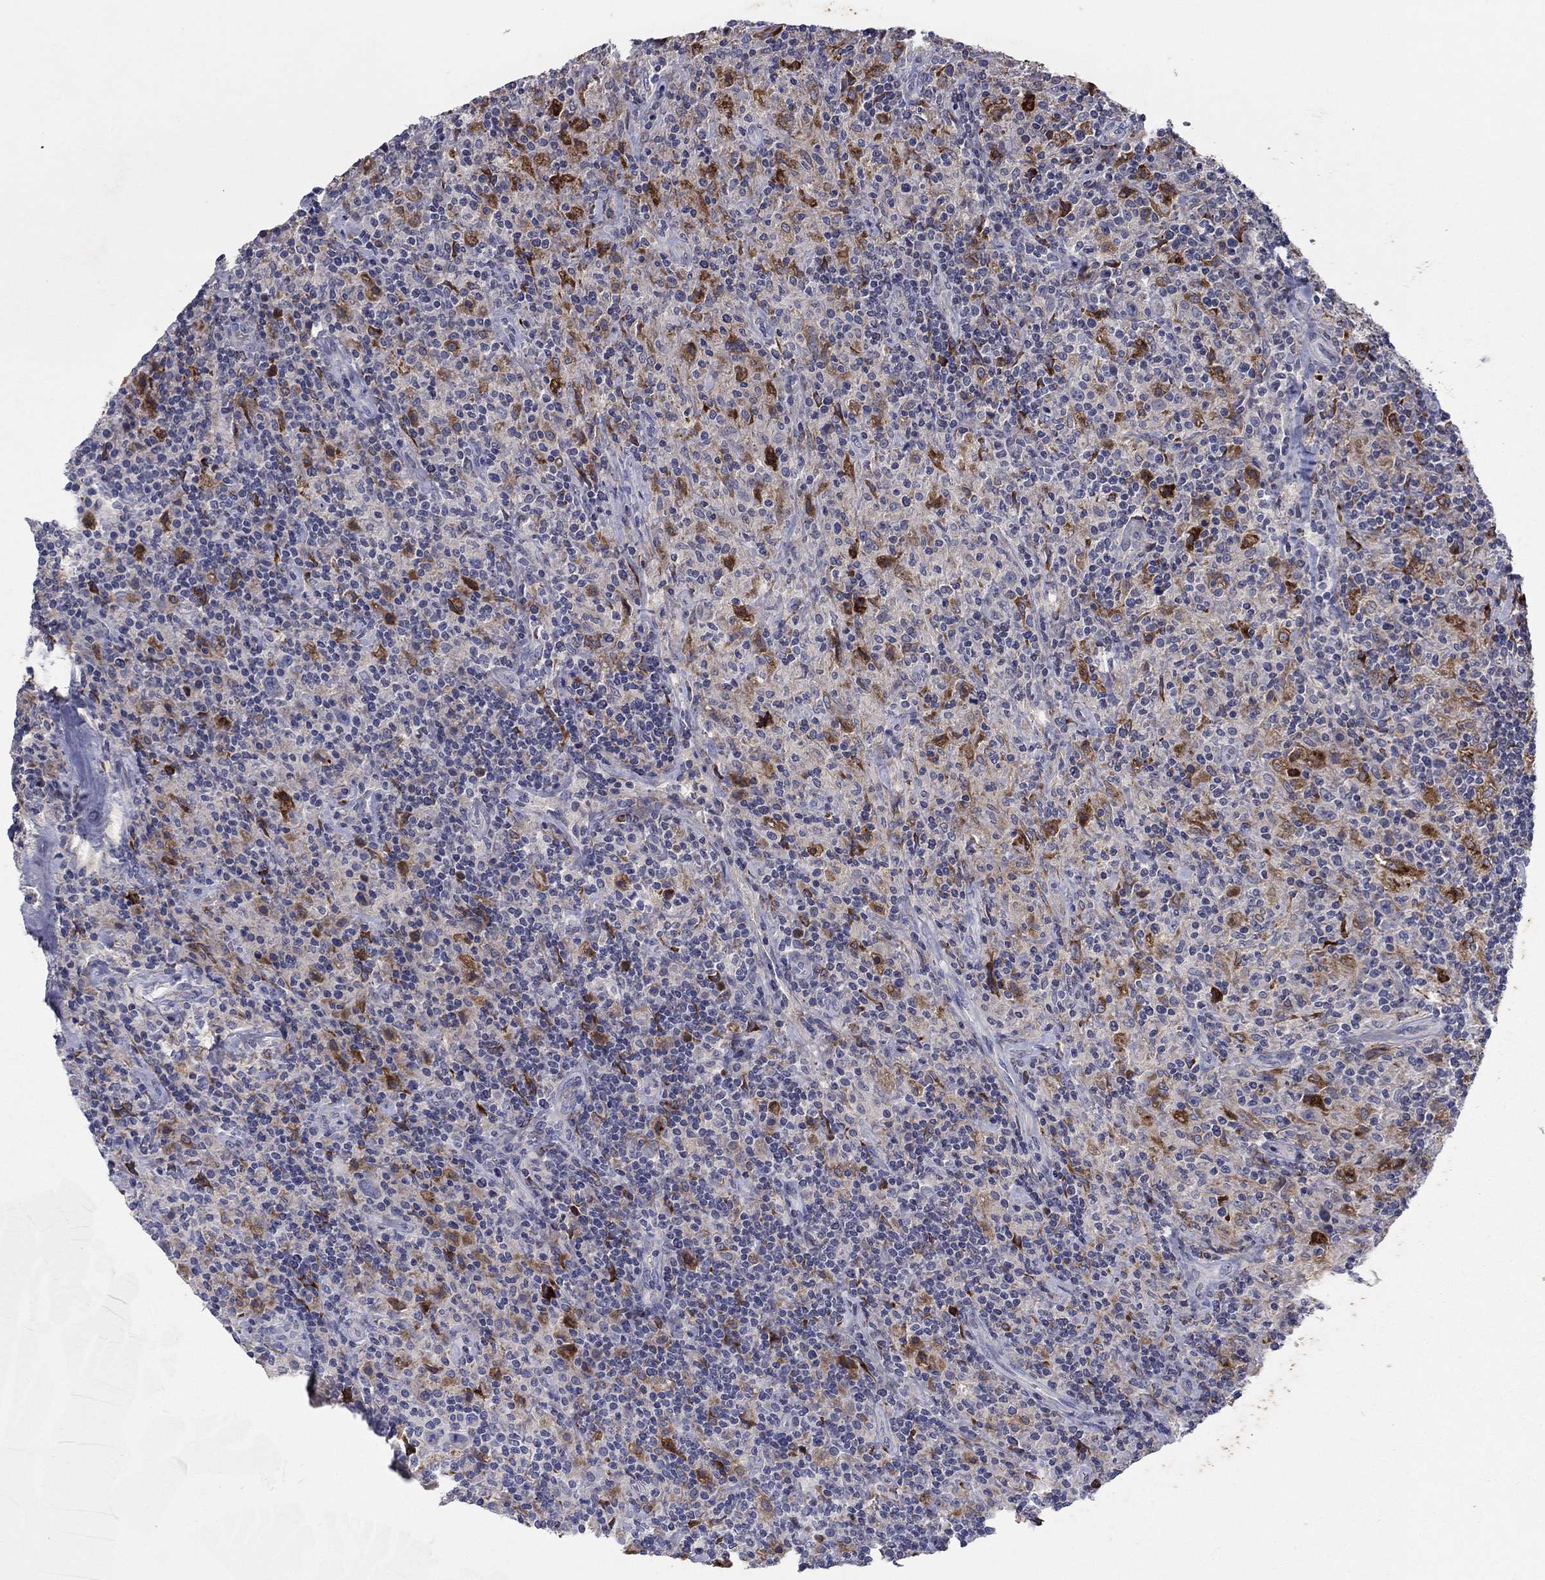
{"staining": {"intensity": "negative", "quantity": "none", "location": "none"}, "tissue": "lymphoma", "cell_type": "Tumor cells", "image_type": "cancer", "snomed": [{"axis": "morphology", "description": "Hodgkin's disease, NOS"}, {"axis": "topography", "description": "Lymph node"}], "caption": "An IHC micrograph of lymphoma is shown. There is no staining in tumor cells of lymphoma. (Stains: DAB (3,3'-diaminobenzidine) immunohistochemistry (IHC) with hematoxylin counter stain, Microscopy: brightfield microscopy at high magnification).", "gene": "PTGDS", "patient": {"sex": "male", "age": 70}}